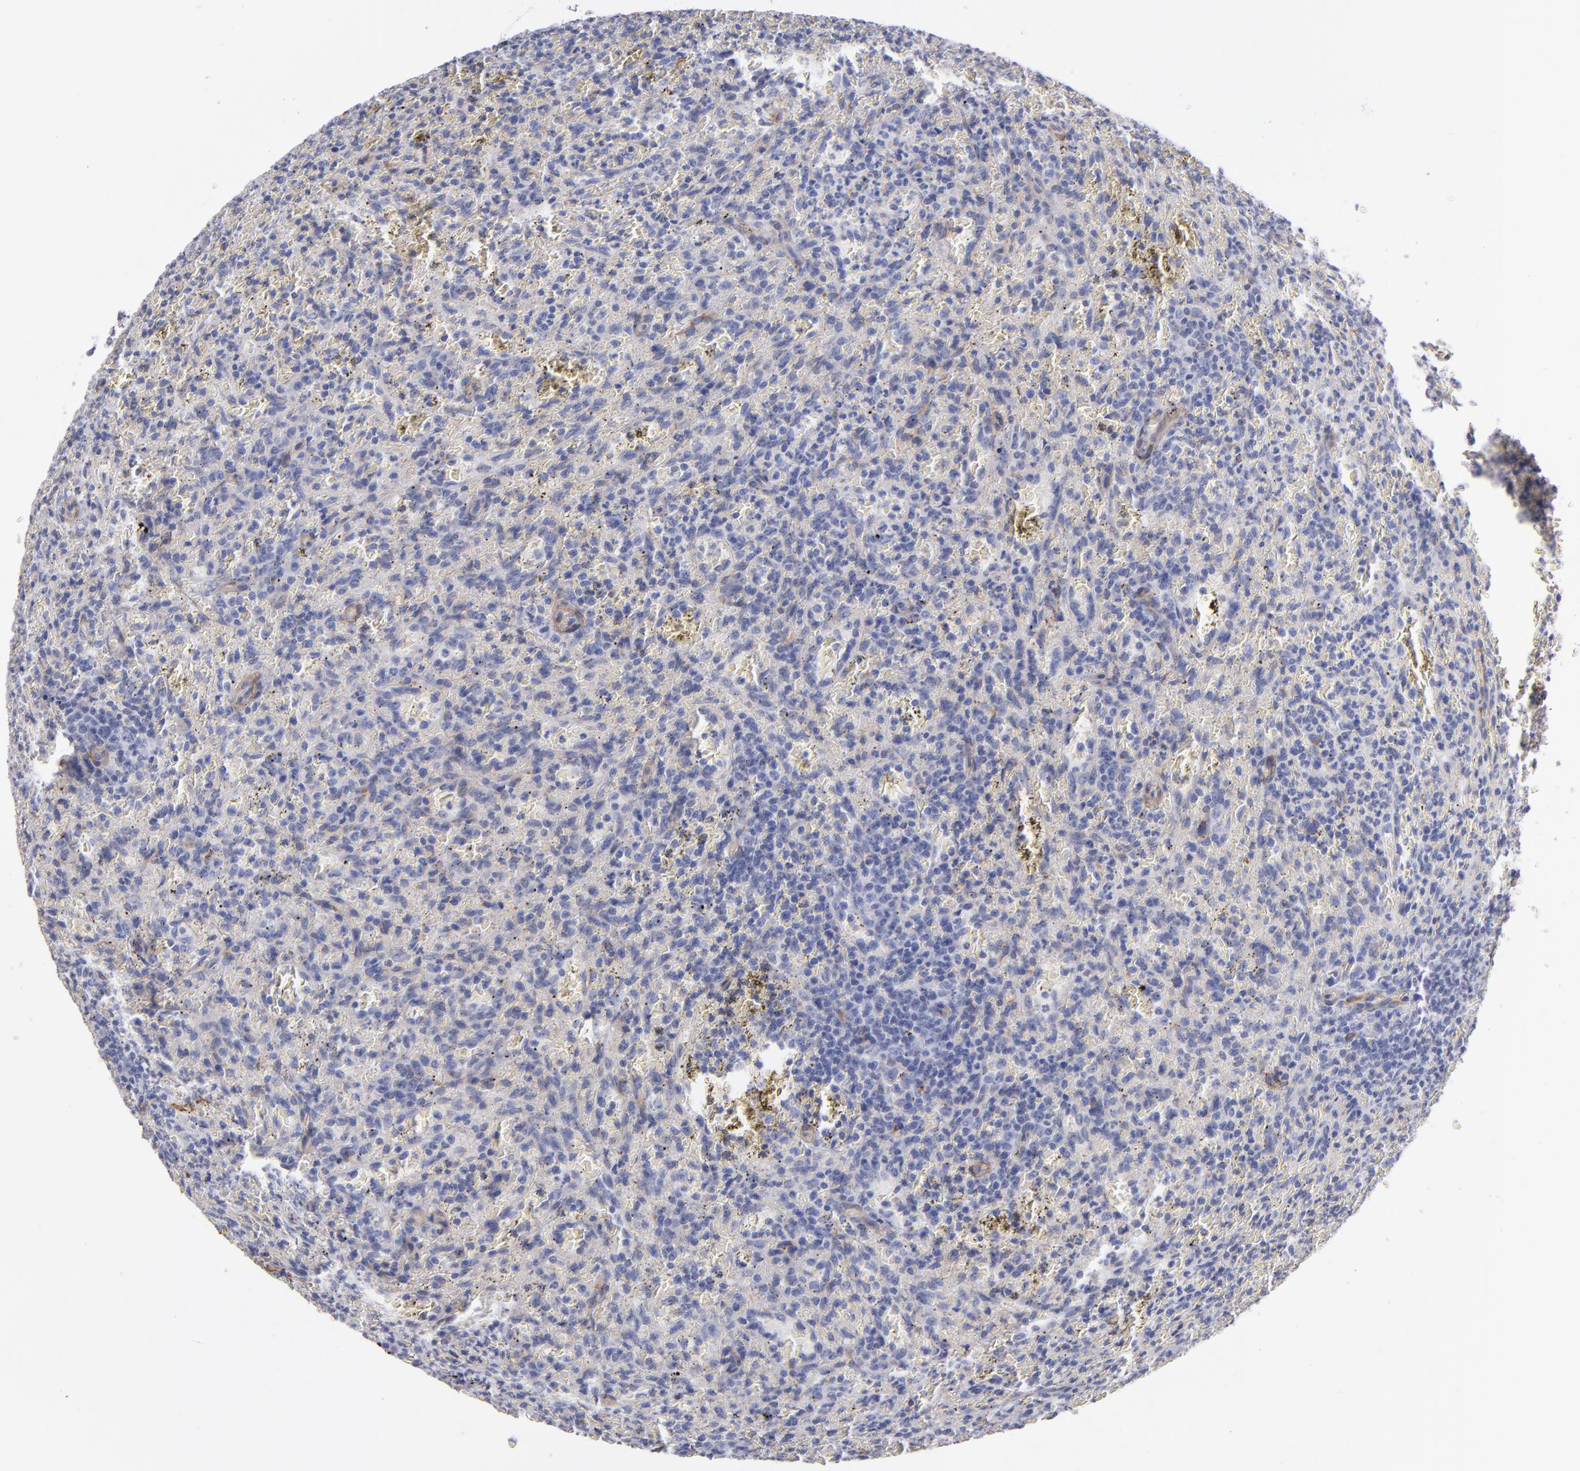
{"staining": {"intensity": "negative", "quantity": "none", "location": "none"}, "tissue": "lymphoma", "cell_type": "Tumor cells", "image_type": "cancer", "snomed": [{"axis": "morphology", "description": "Malignant lymphoma, non-Hodgkin's type, Low grade"}, {"axis": "topography", "description": "Spleen"}], "caption": "Tumor cells are negative for protein expression in human malignant lymphoma, non-Hodgkin's type (low-grade).", "gene": "LAMC1", "patient": {"sex": "female", "age": 64}}